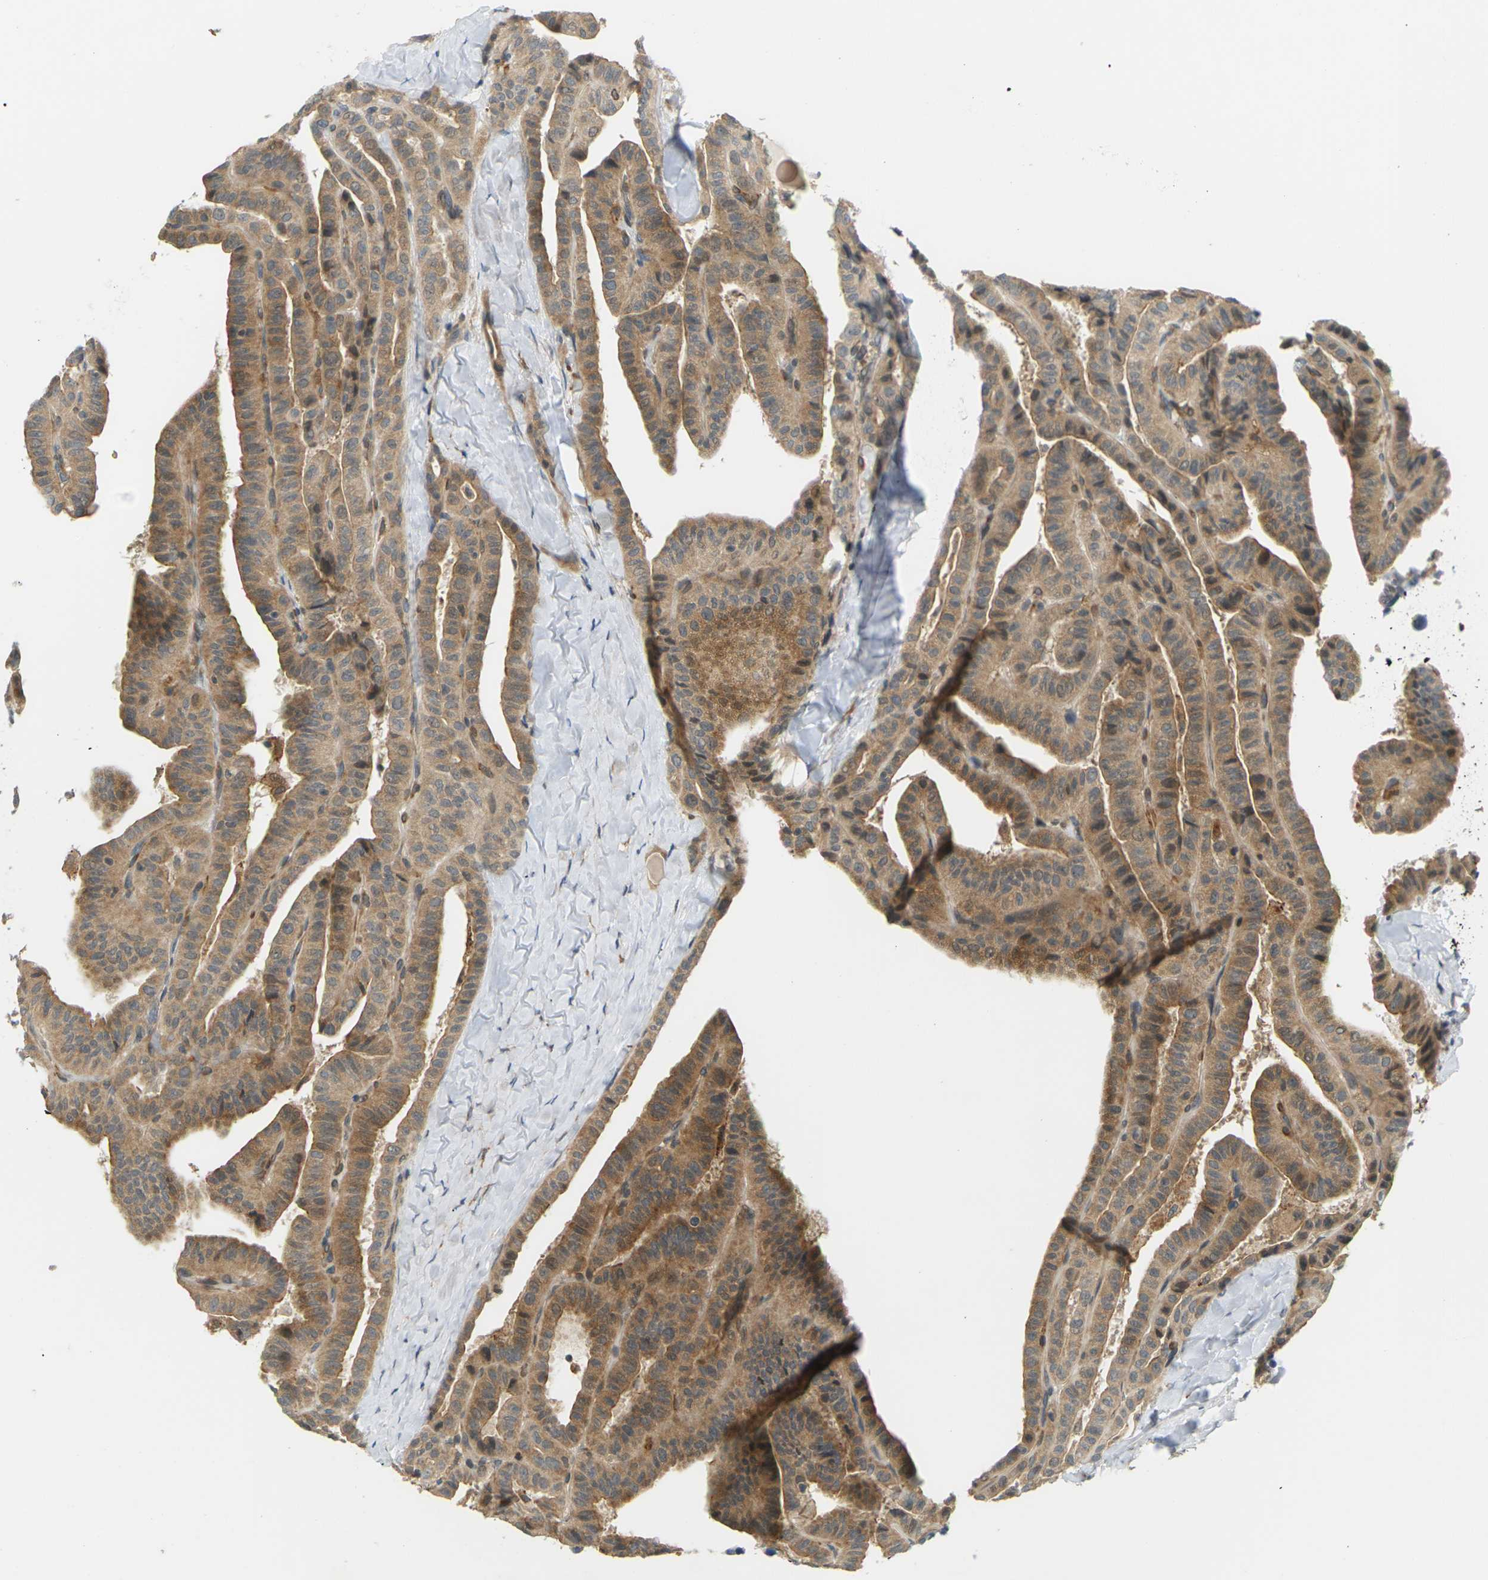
{"staining": {"intensity": "moderate", "quantity": ">75%", "location": "cytoplasmic/membranous"}, "tissue": "thyroid cancer", "cell_type": "Tumor cells", "image_type": "cancer", "snomed": [{"axis": "morphology", "description": "Papillary adenocarcinoma, NOS"}, {"axis": "topography", "description": "Thyroid gland"}], "caption": "A micrograph of human thyroid cancer (papillary adenocarcinoma) stained for a protein reveals moderate cytoplasmic/membranous brown staining in tumor cells.", "gene": "SOCS6", "patient": {"sex": "male", "age": 77}}